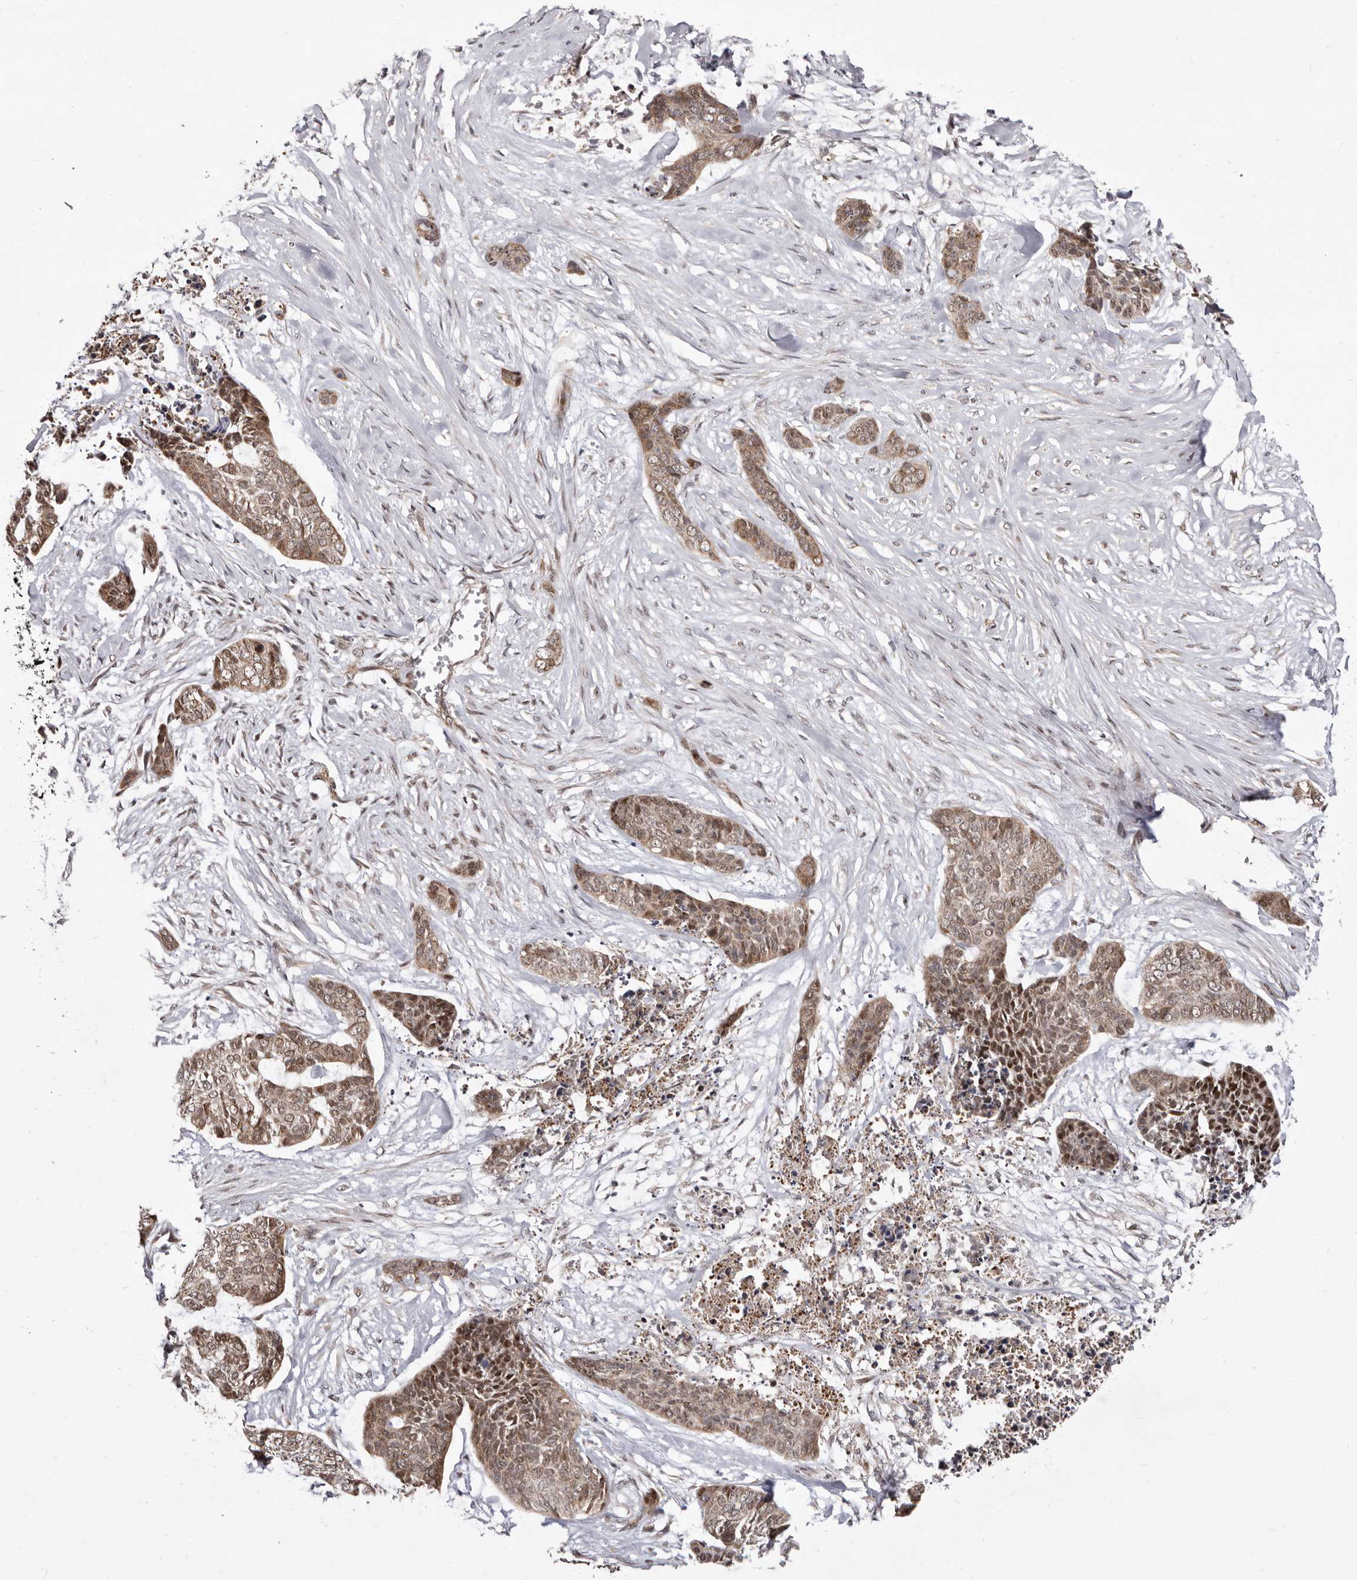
{"staining": {"intensity": "moderate", "quantity": ">75%", "location": "cytoplasmic/membranous,nuclear"}, "tissue": "skin cancer", "cell_type": "Tumor cells", "image_type": "cancer", "snomed": [{"axis": "morphology", "description": "Basal cell carcinoma"}, {"axis": "topography", "description": "Skin"}], "caption": "Moderate cytoplasmic/membranous and nuclear positivity for a protein is appreciated in approximately >75% of tumor cells of skin cancer using immunohistochemistry (IHC).", "gene": "GLRX3", "patient": {"sex": "female", "age": 64}}